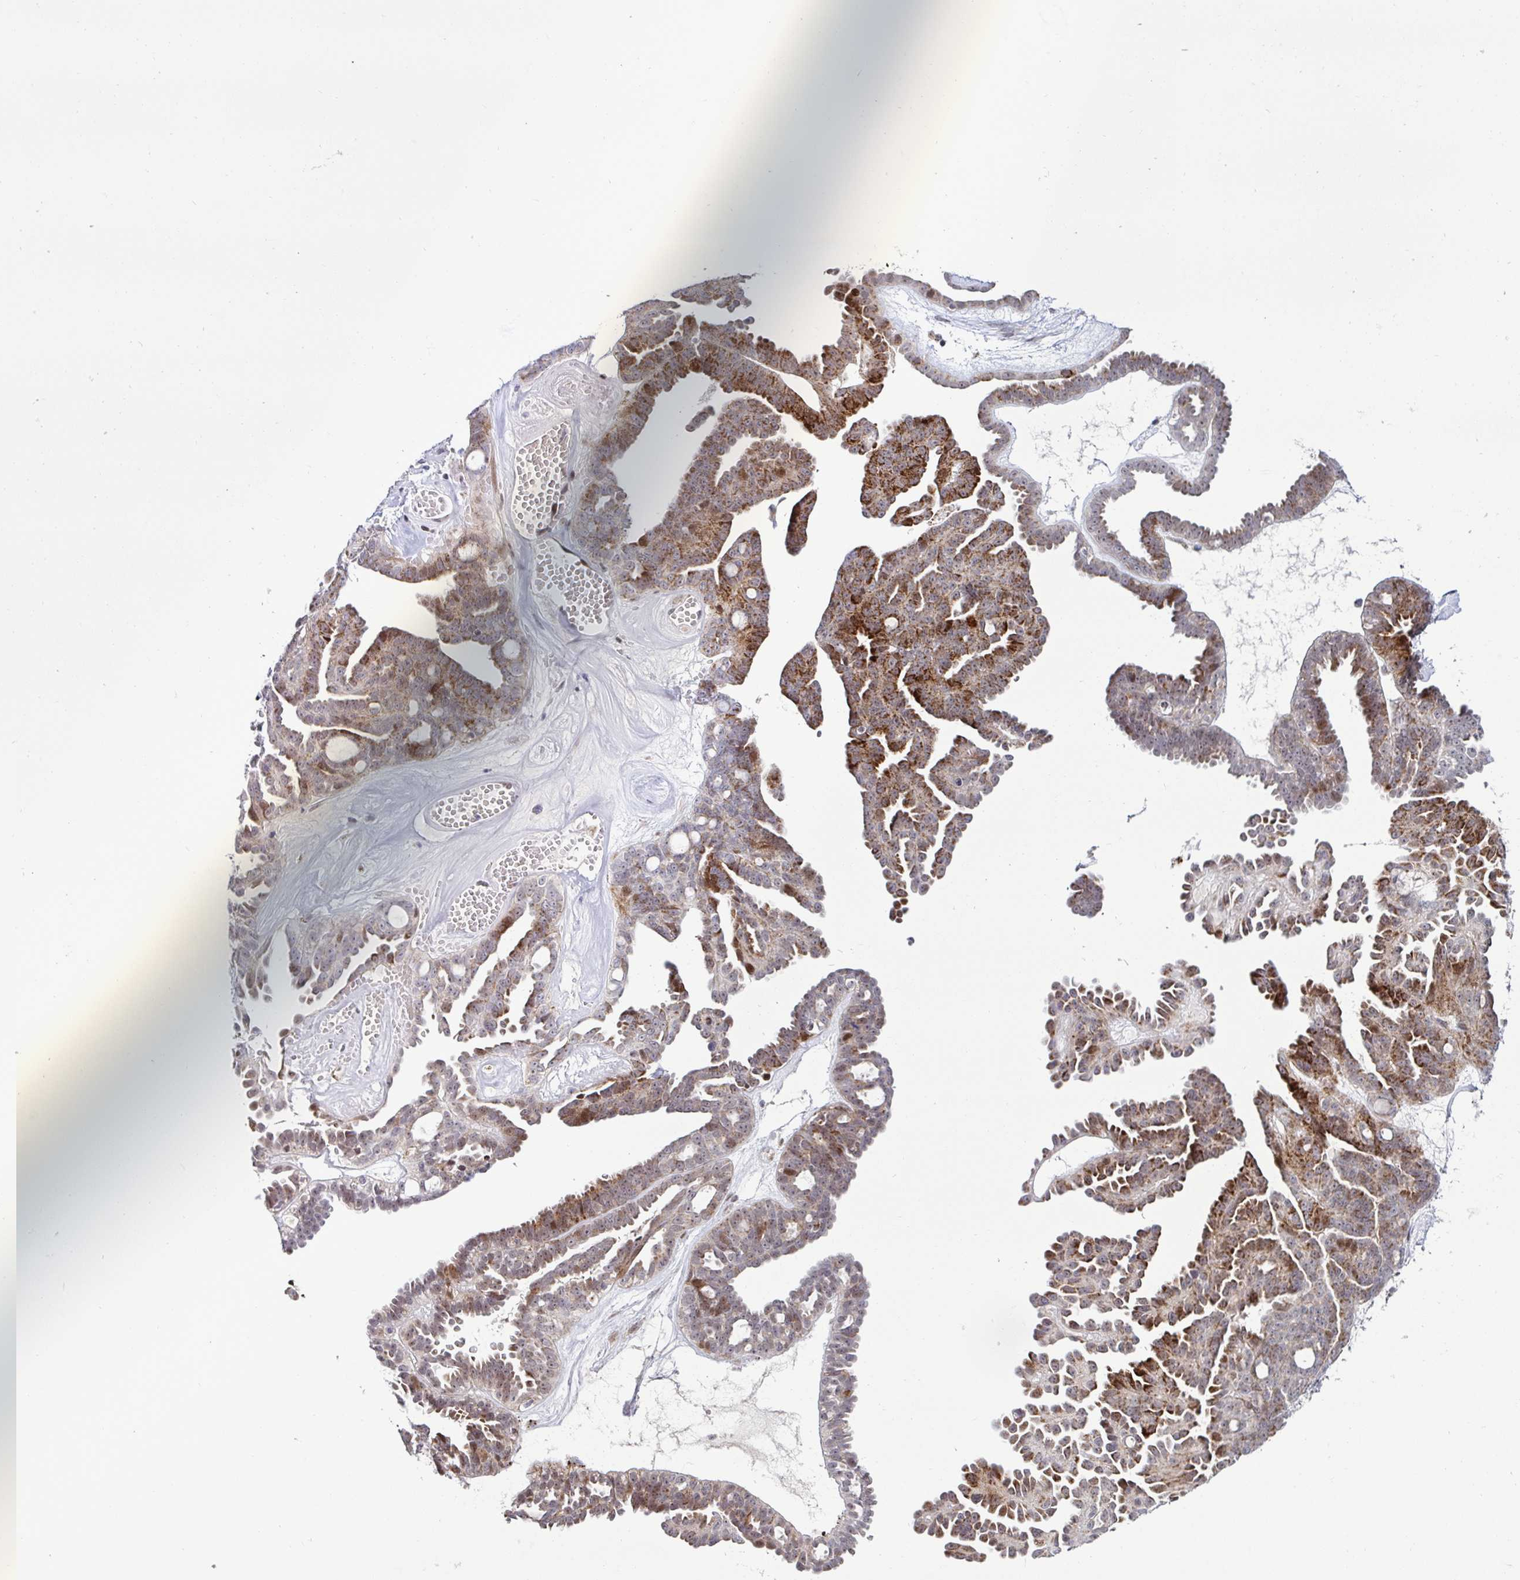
{"staining": {"intensity": "moderate", "quantity": ">75%", "location": "cytoplasmic/membranous"}, "tissue": "ovarian cancer", "cell_type": "Tumor cells", "image_type": "cancer", "snomed": [{"axis": "morphology", "description": "Cystadenocarcinoma, serous, NOS"}, {"axis": "topography", "description": "Ovary"}], "caption": "Approximately >75% of tumor cells in serous cystadenocarcinoma (ovarian) exhibit moderate cytoplasmic/membranous protein staining as visualized by brown immunohistochemical staining.", "gene": "DZIP1", "patient": {"sex": "female", "age": 71}}